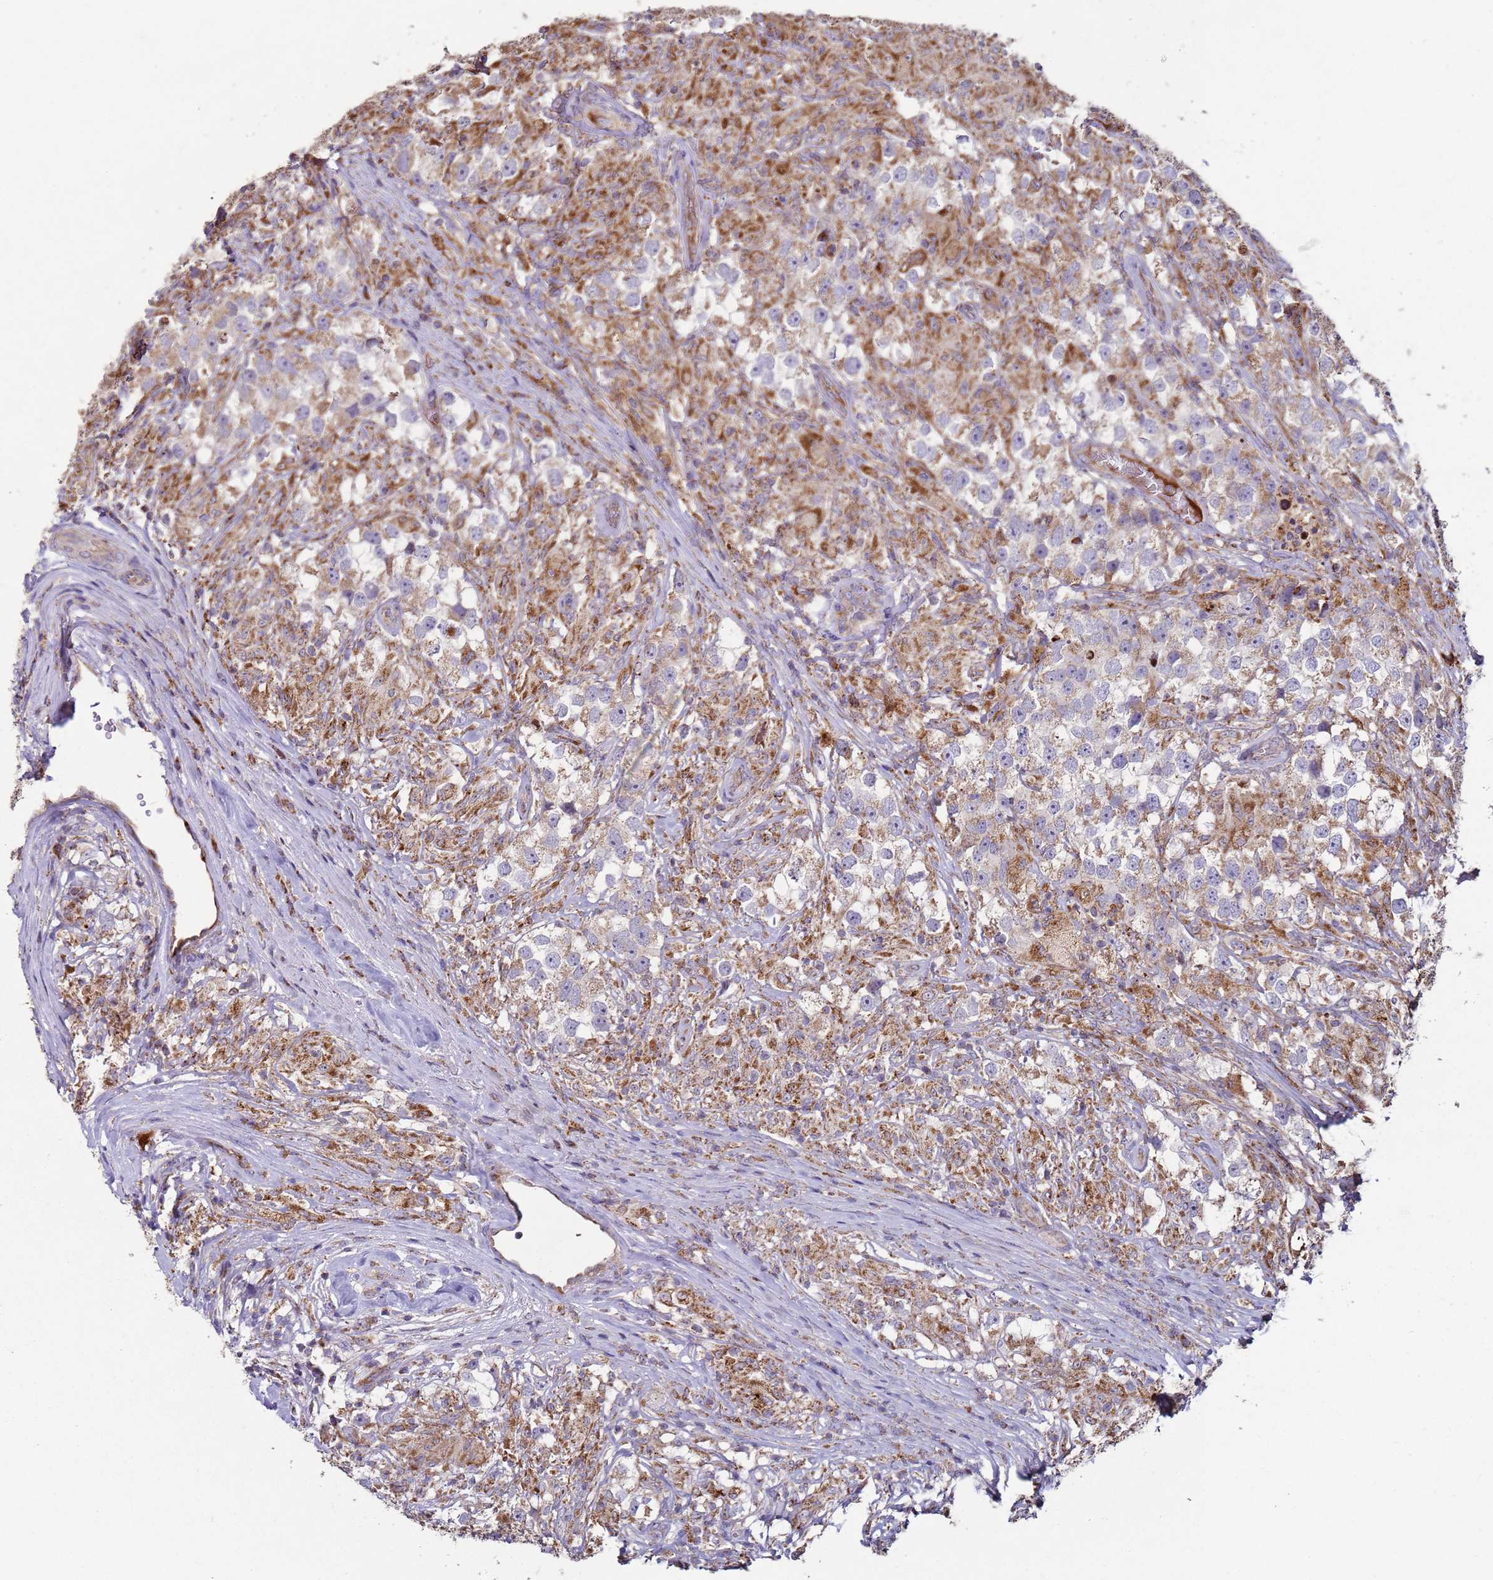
{"staining": {"intensity": "moderate", "quantity": "25%-75%", "location": "cytoplasmic/membranous"}, "tissue": "testis cancer", "cell_type": "Tumor cells", "image_type": "cancer", "snomed": [{"axis": "morphology", "description": "Seminoma, NOS"}, {"axis": "topography", "description": "Testis"}], "caption": "Seminoma (testis) stained with a brown dye displays moderate cytoplasmic/membranous positive staining in approximately 25%-75% of tumor cells.", "gene": "FBXO33", "patient": {"sex": "male", "age": 46}}